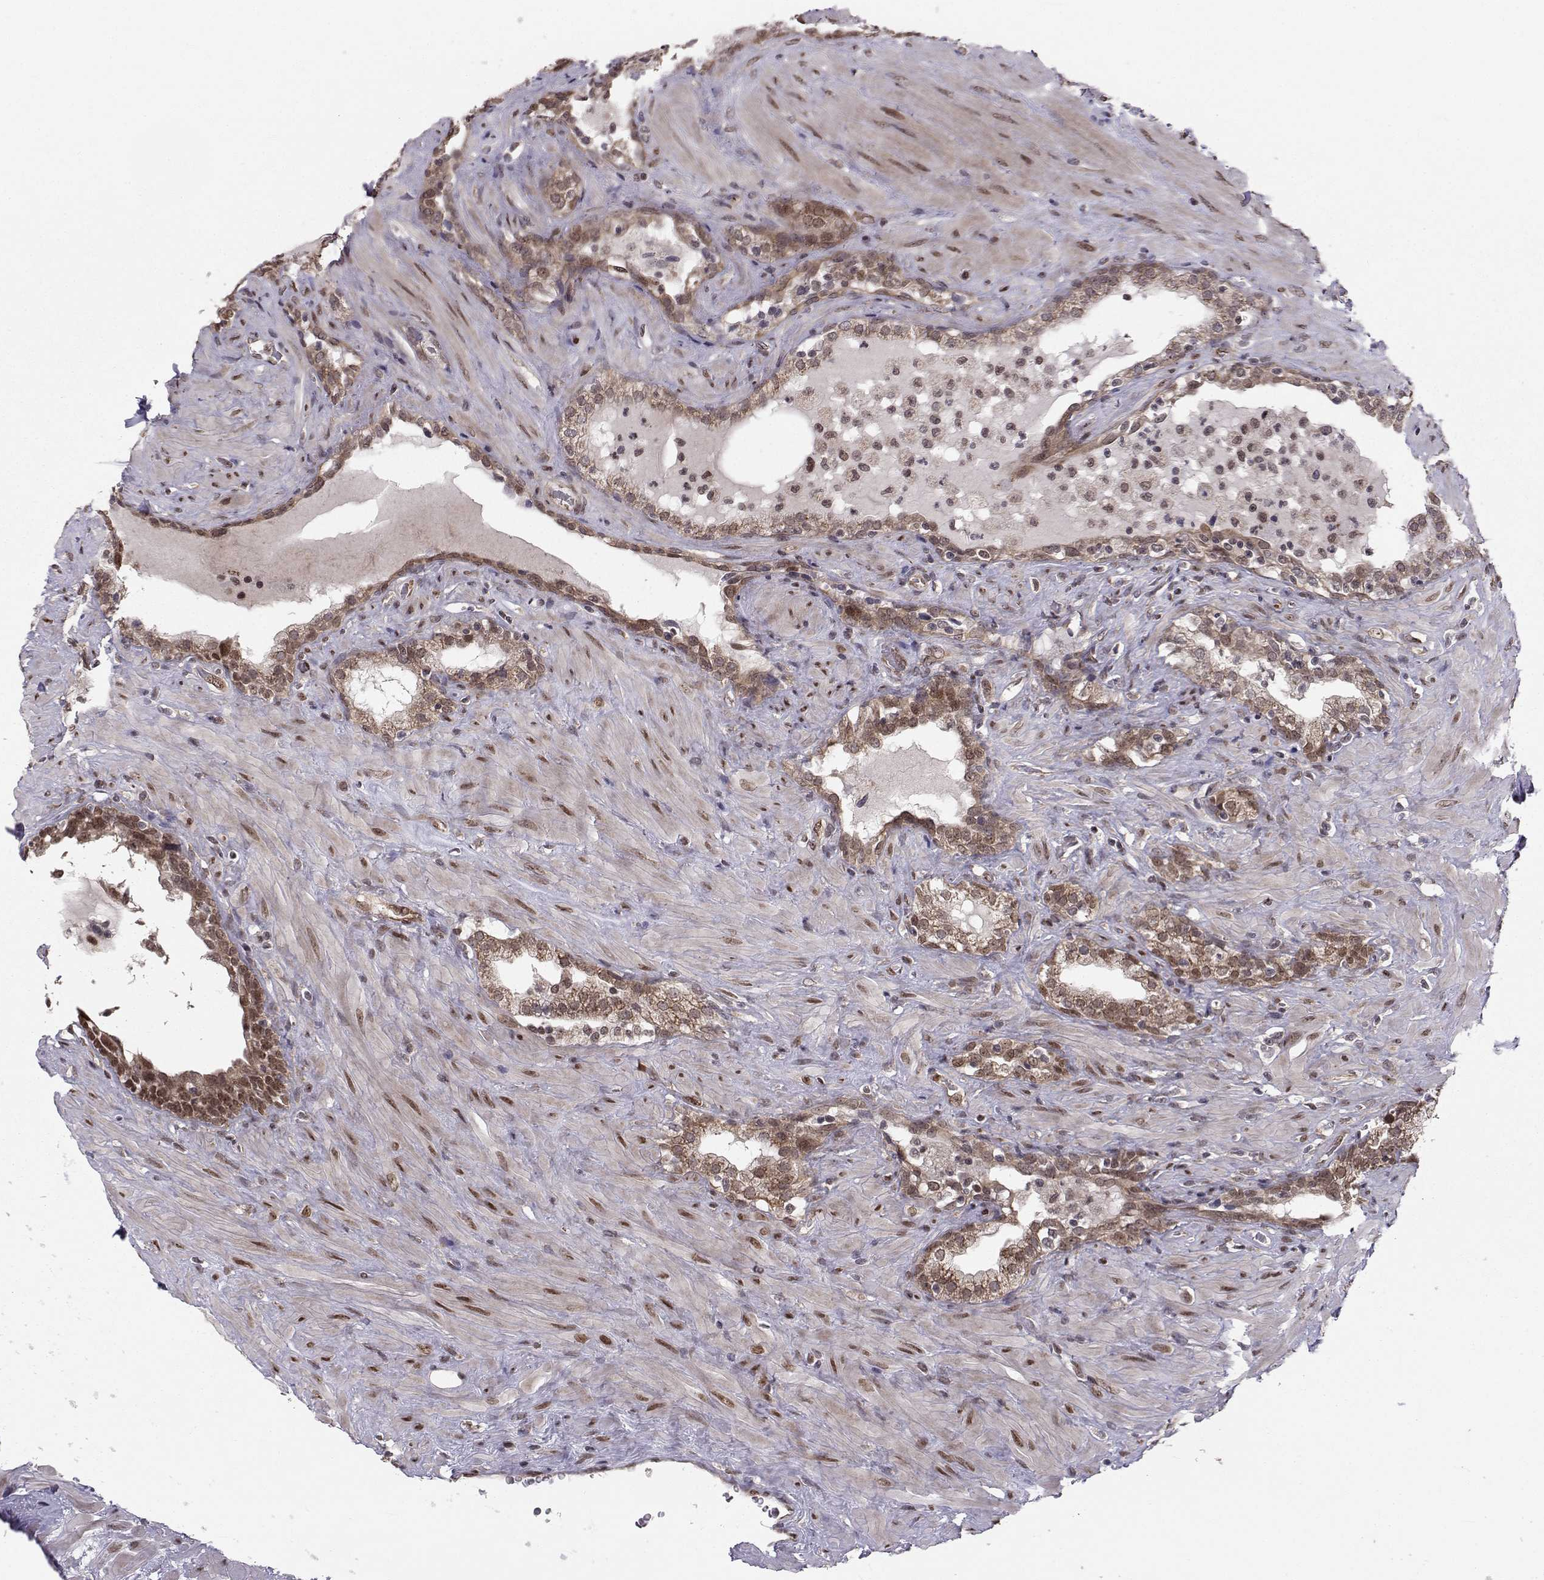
{"staining": {"intensity": "moderate", "quantity": "25%-75%", "location": "nuclear"}, "tissue": "prostate", "cell_type": "Glandular cells", "image_type": "normal", "snomed": [{"axis": "morphology", "description": "Normal tissue, NOS"}, {"axis": "topography", "description": "Prostate"}], "caption": "Protein analysis of benign prostate displays moderate nuclear positivity in about 25%-75% of glandular cells. (IHC, brightfield microscopy, high magnification).", "gene": "PKN2", "patient": {"sex": "male", "age": 48}}